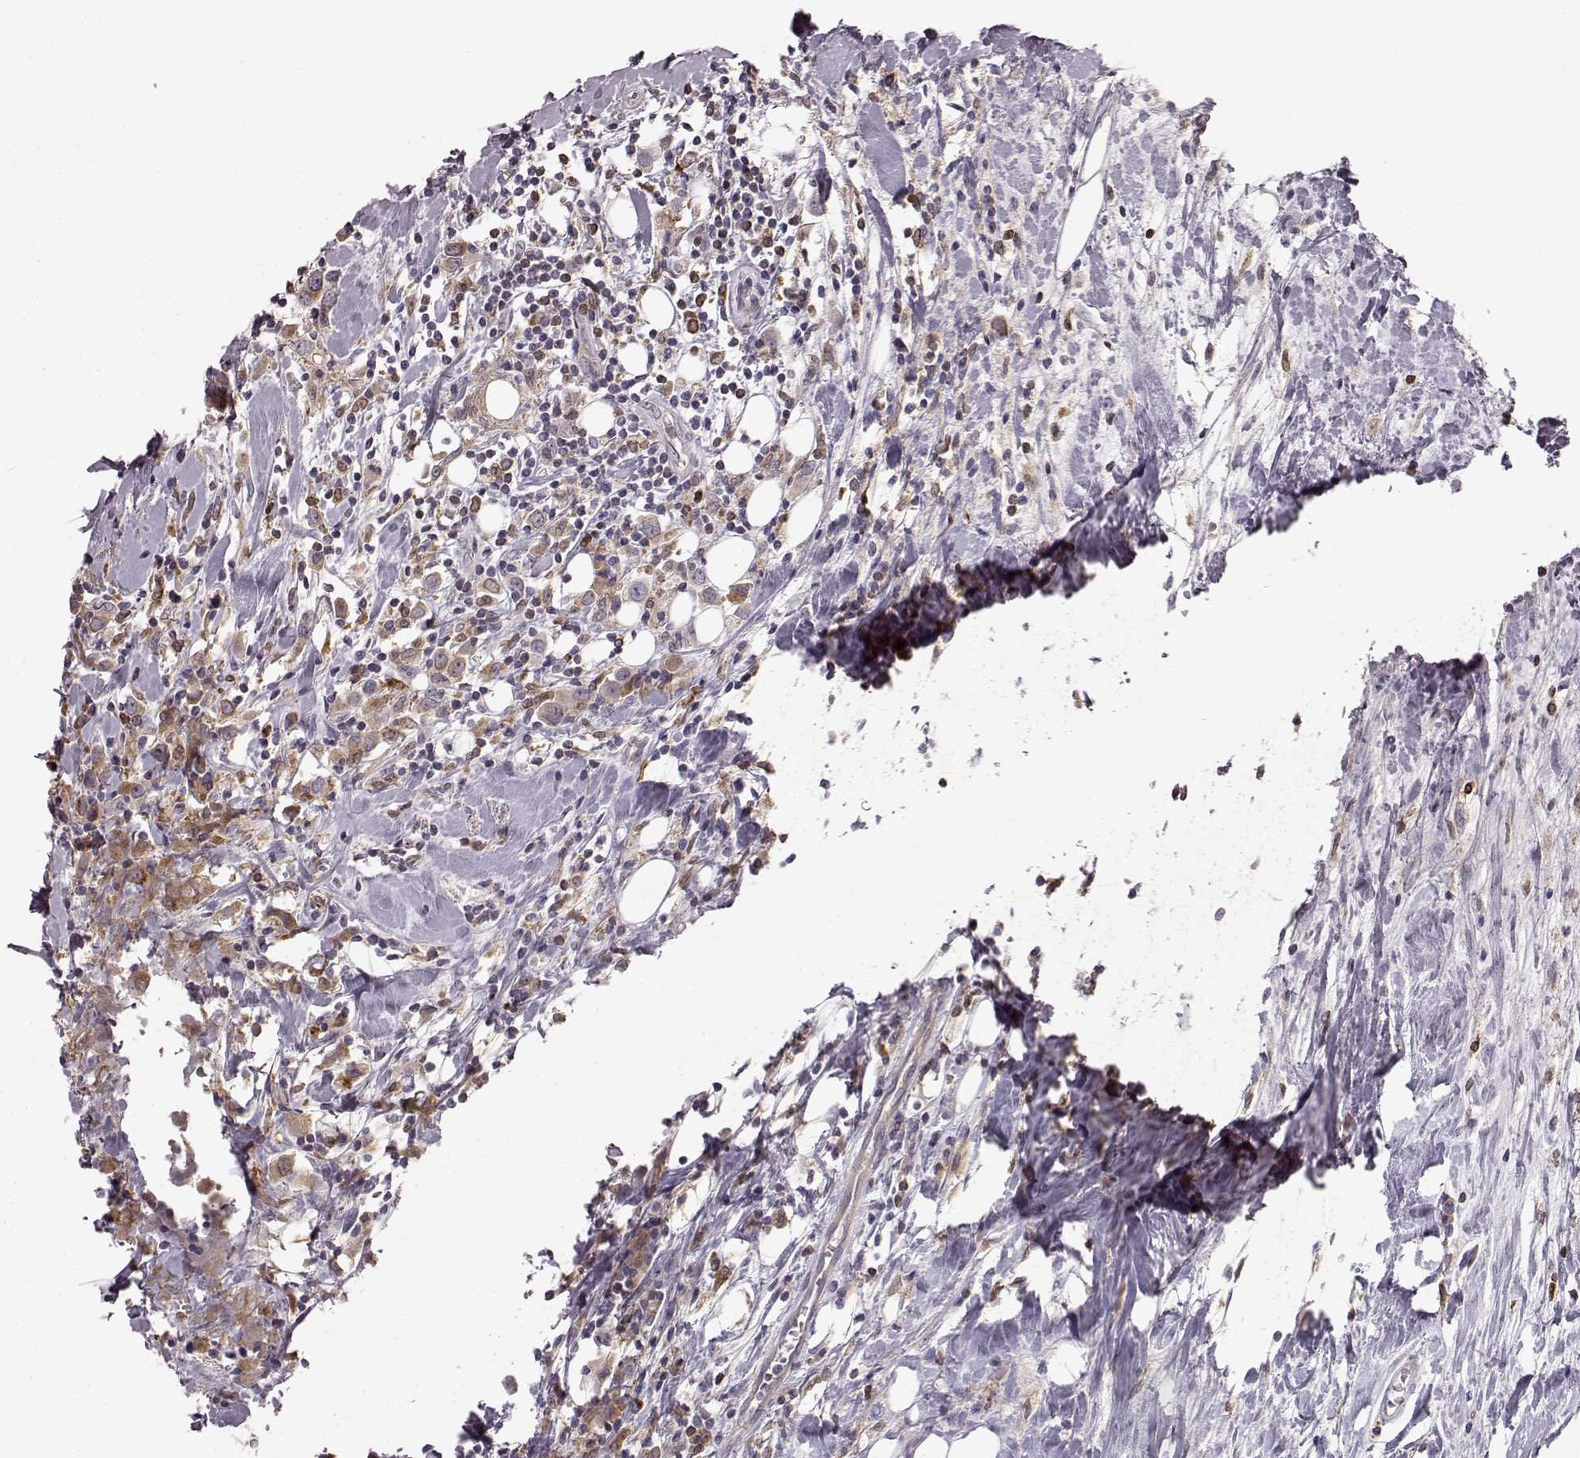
{"staining": {"intensity": "weak", "quantity": ">75%", "location": "cytoplasmic/membranous"}, "tissue": "breast cancer", "cell_type": "Tumor cells", "image_type": "cancer", "snomed": [{"axis": "morphology", "description": "Duct carcinoma"}, {"axis": "topography", "description": "Breast"}], "caption": "The photomicrograph reveals immunohistochemical staining of breast invasive ductal carcinoma. There is weak cytoplasmic/membranous staining is seen in approximately >75% of tumor cells. The protein of interest is shown in brown color, while the nuclei are stained blue.", "gene": "SPAG17", "patient": {"sex": "female", "age": 61}}